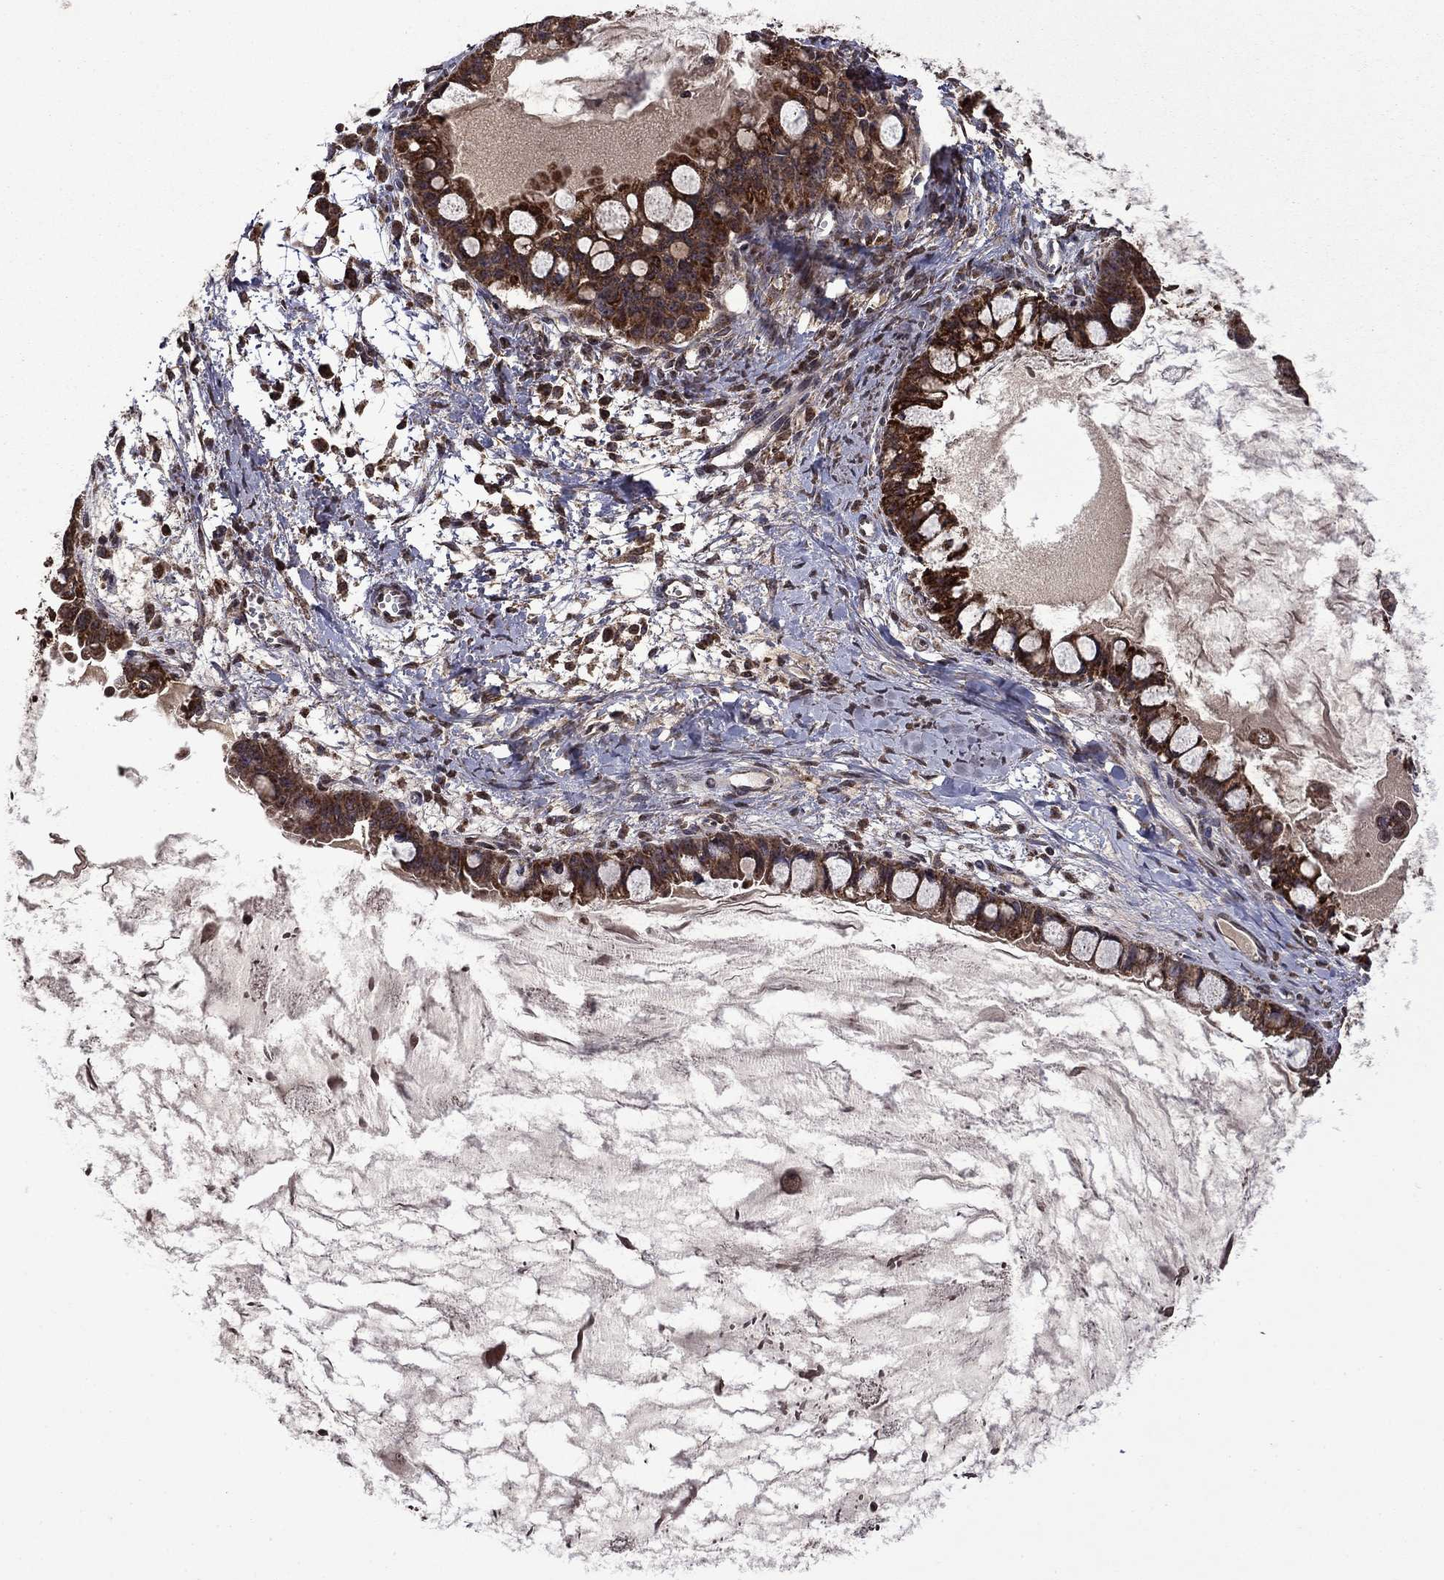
{"staining": {"intensity": "strong", "quantity": ">75%", "location": "cytoplasmic/membranous"}, "tissue": "ovarian cancer", "cell_type": "Tumor cells", "image_type": "cancer", "snomed": [{"axis": "morphology", "description": "Cystadenocarcinoma, mucinous, NOS"}, {"axis": "topography", "description": "Ovary"}], "caption": "Ovarian cancer stained for a protein demonstrates strong cytoplasmic/membranous positivity in tumor cells. Immunohistochemistry (ihc) stains the protein in brown and the nuclei are stained blue.", "gene": "ITM2B", "patient": {"sex": "female", "age": 63}}